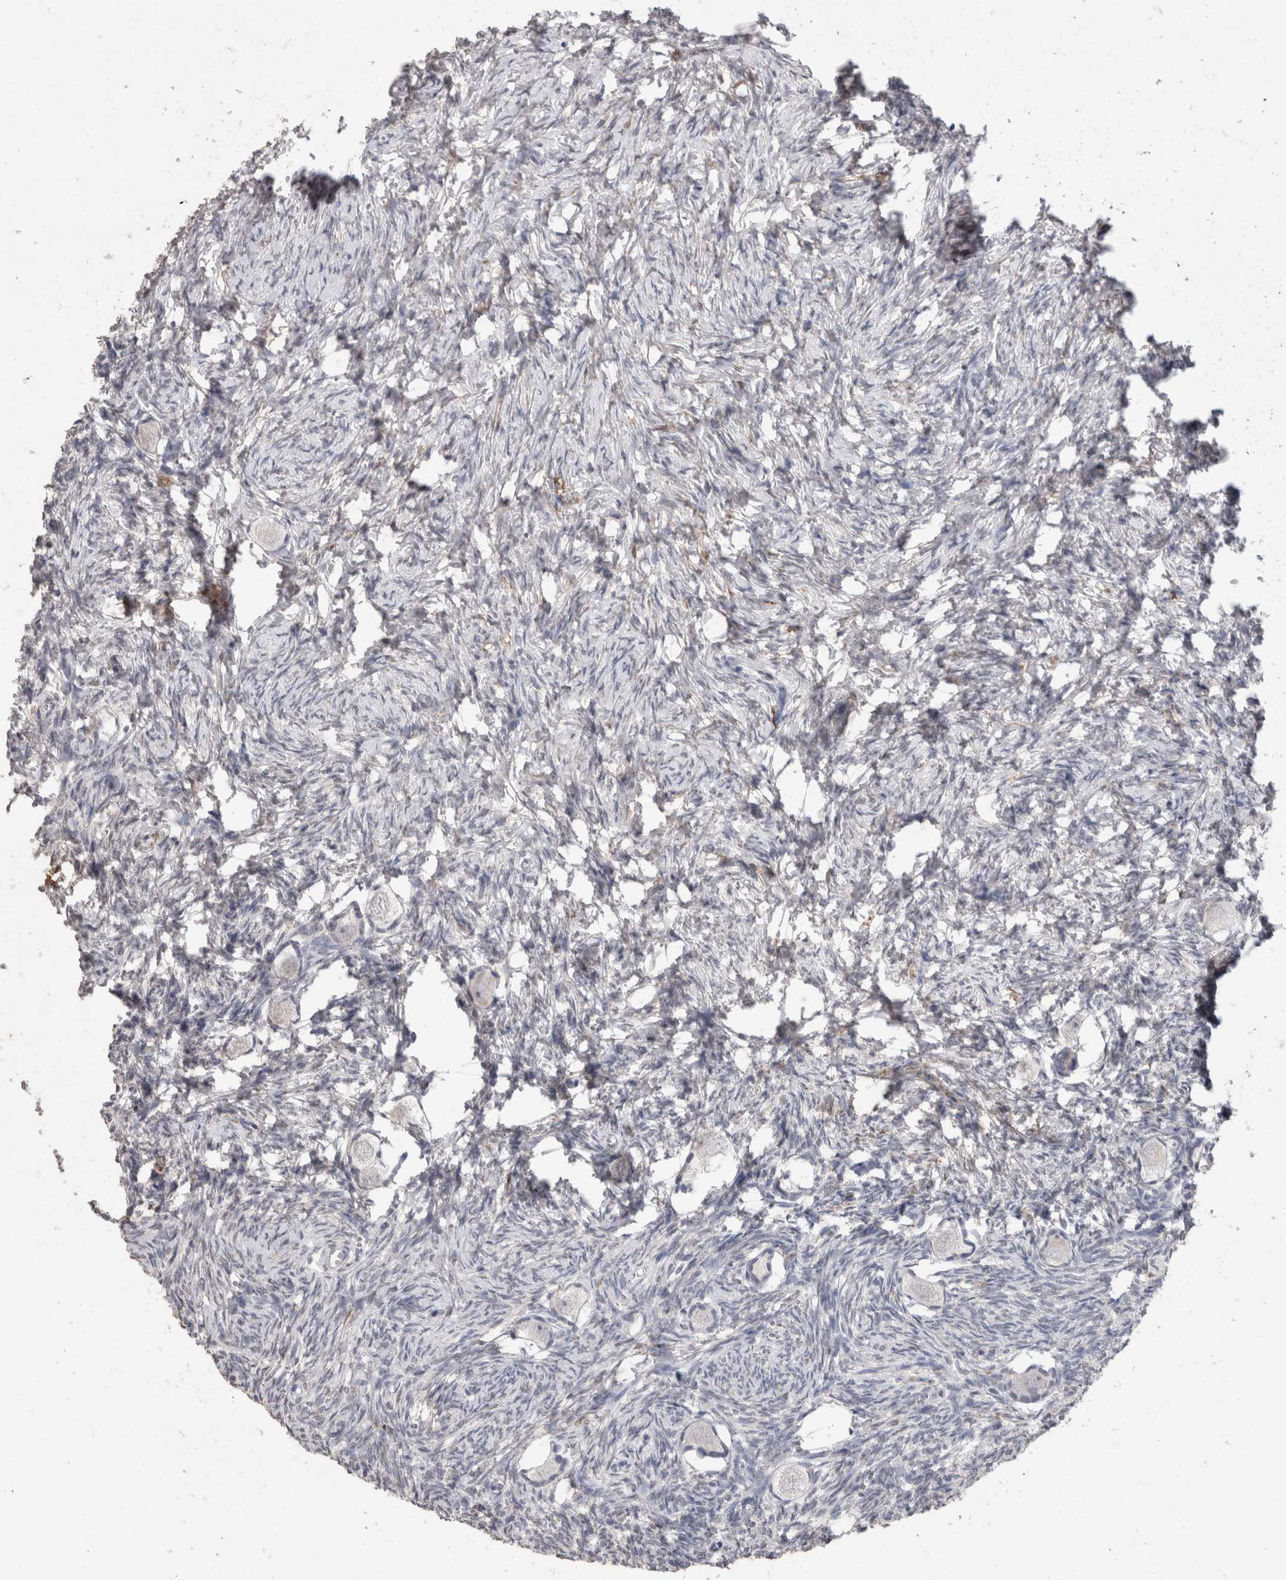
{"staining": {"intensity": "negative", "quantity": "none", "location": "none"}, "tissue": "ovary", "cell_type": "Follicle cells", "image_type": "normal", "snomed": [{"axis": "morphology", "description": "Normal tissue, NOS"}, {"axis": "topography", "description": "Ovary"}], "caption": "Immunohistochemistry (IHC) image of normal human ovary stained for a protein (brown), which reveals no staining in follicle cells.", "gene": "CDH13", "patient": {"sex": "female", "age": 27}}